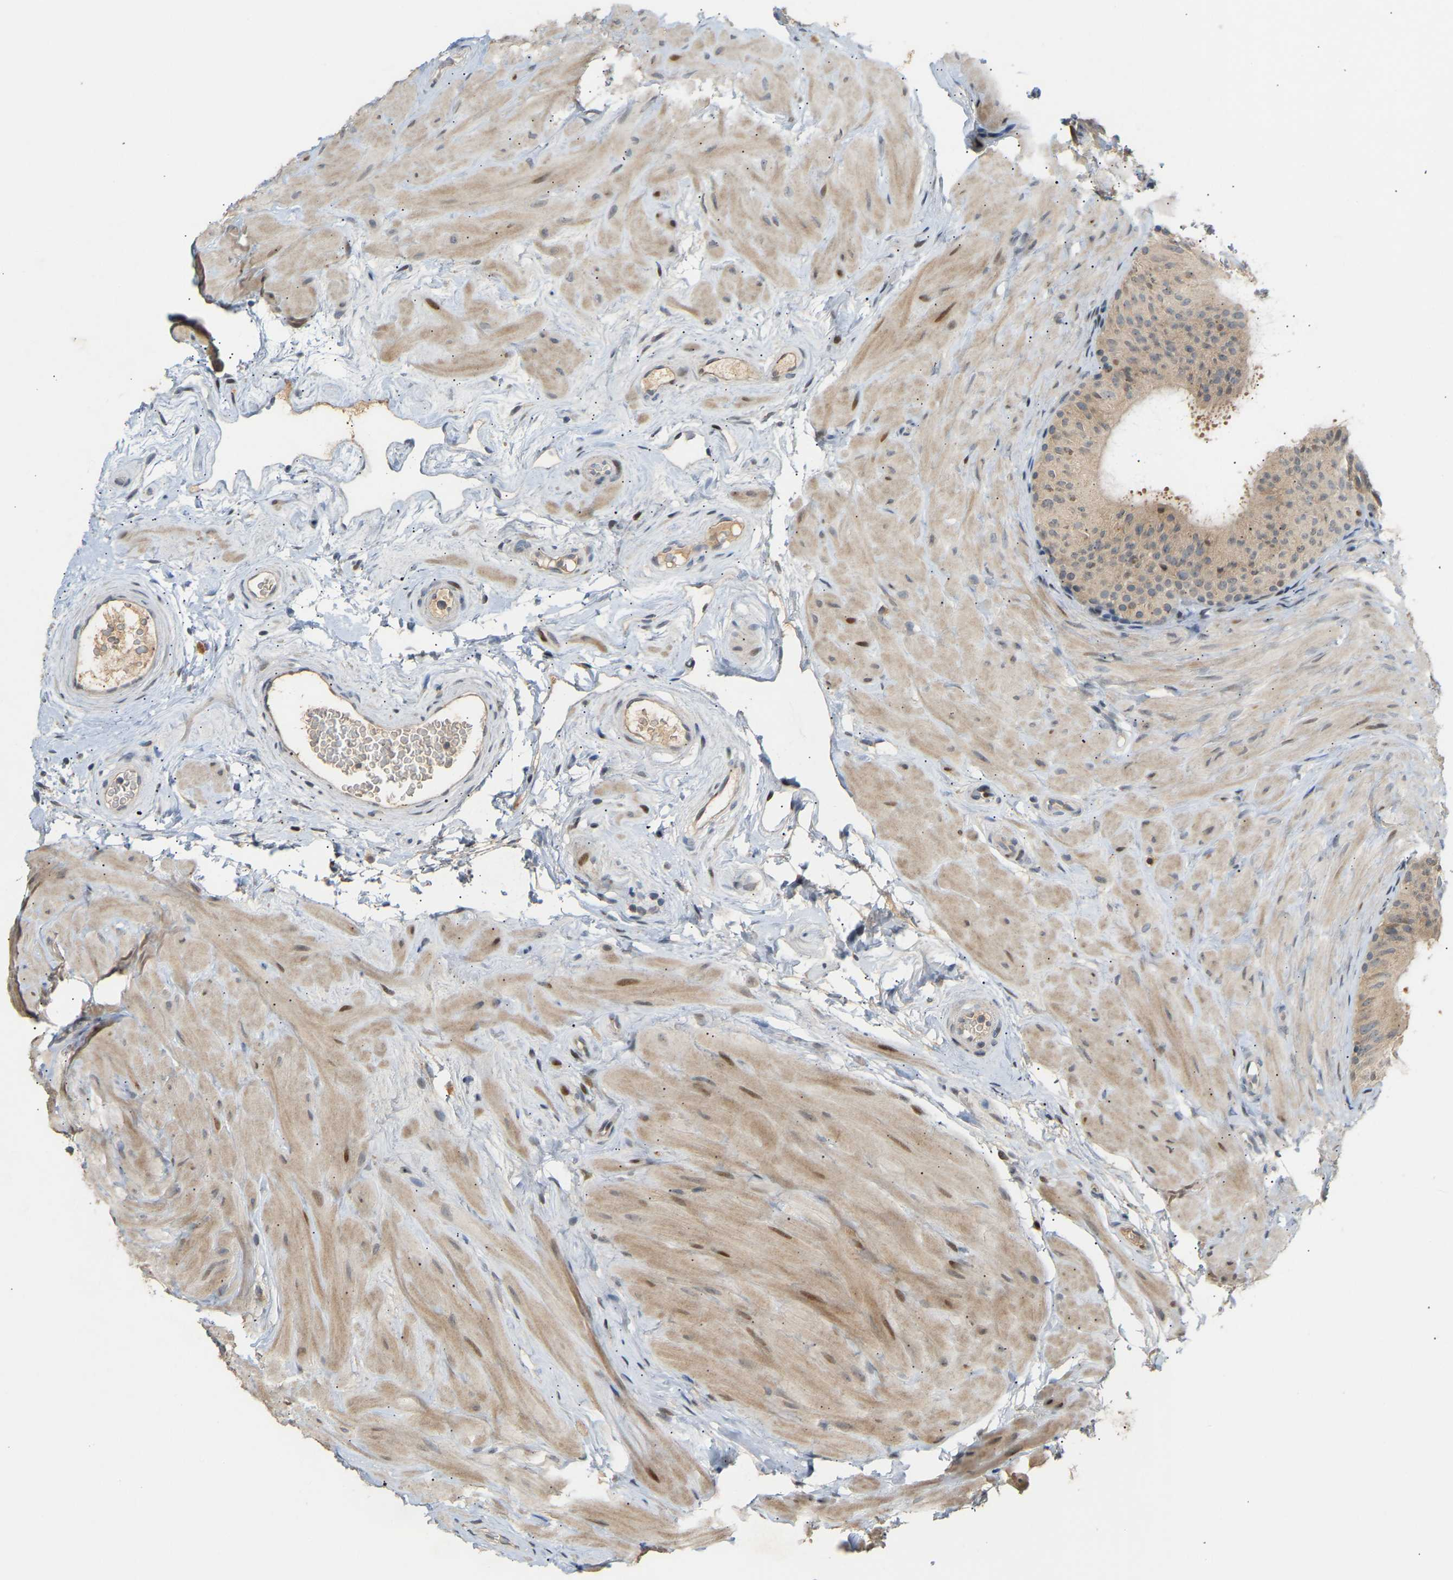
{"staining": {"intensity": "weak", "quantity": ">75%", "location": "cytoplasmic/membranous"}, "tissue": "epididymis", "cell_type": "Glandular cells", "image_type": "normal", "snomed": [{"axis": "morphology", "description": "Normal tissue, NOS"}, {"axis": "topography", "description": "Epididymis"}], "caption": "Epididymis stained with DAB immunohistochemistry (IHC) demonstrates low levels of weak cytoplasmic/membranous positivity in approximately >75% of glandular cells.", "gene": "PTPN4", "patient": {"sex": "male", "age": 34}}